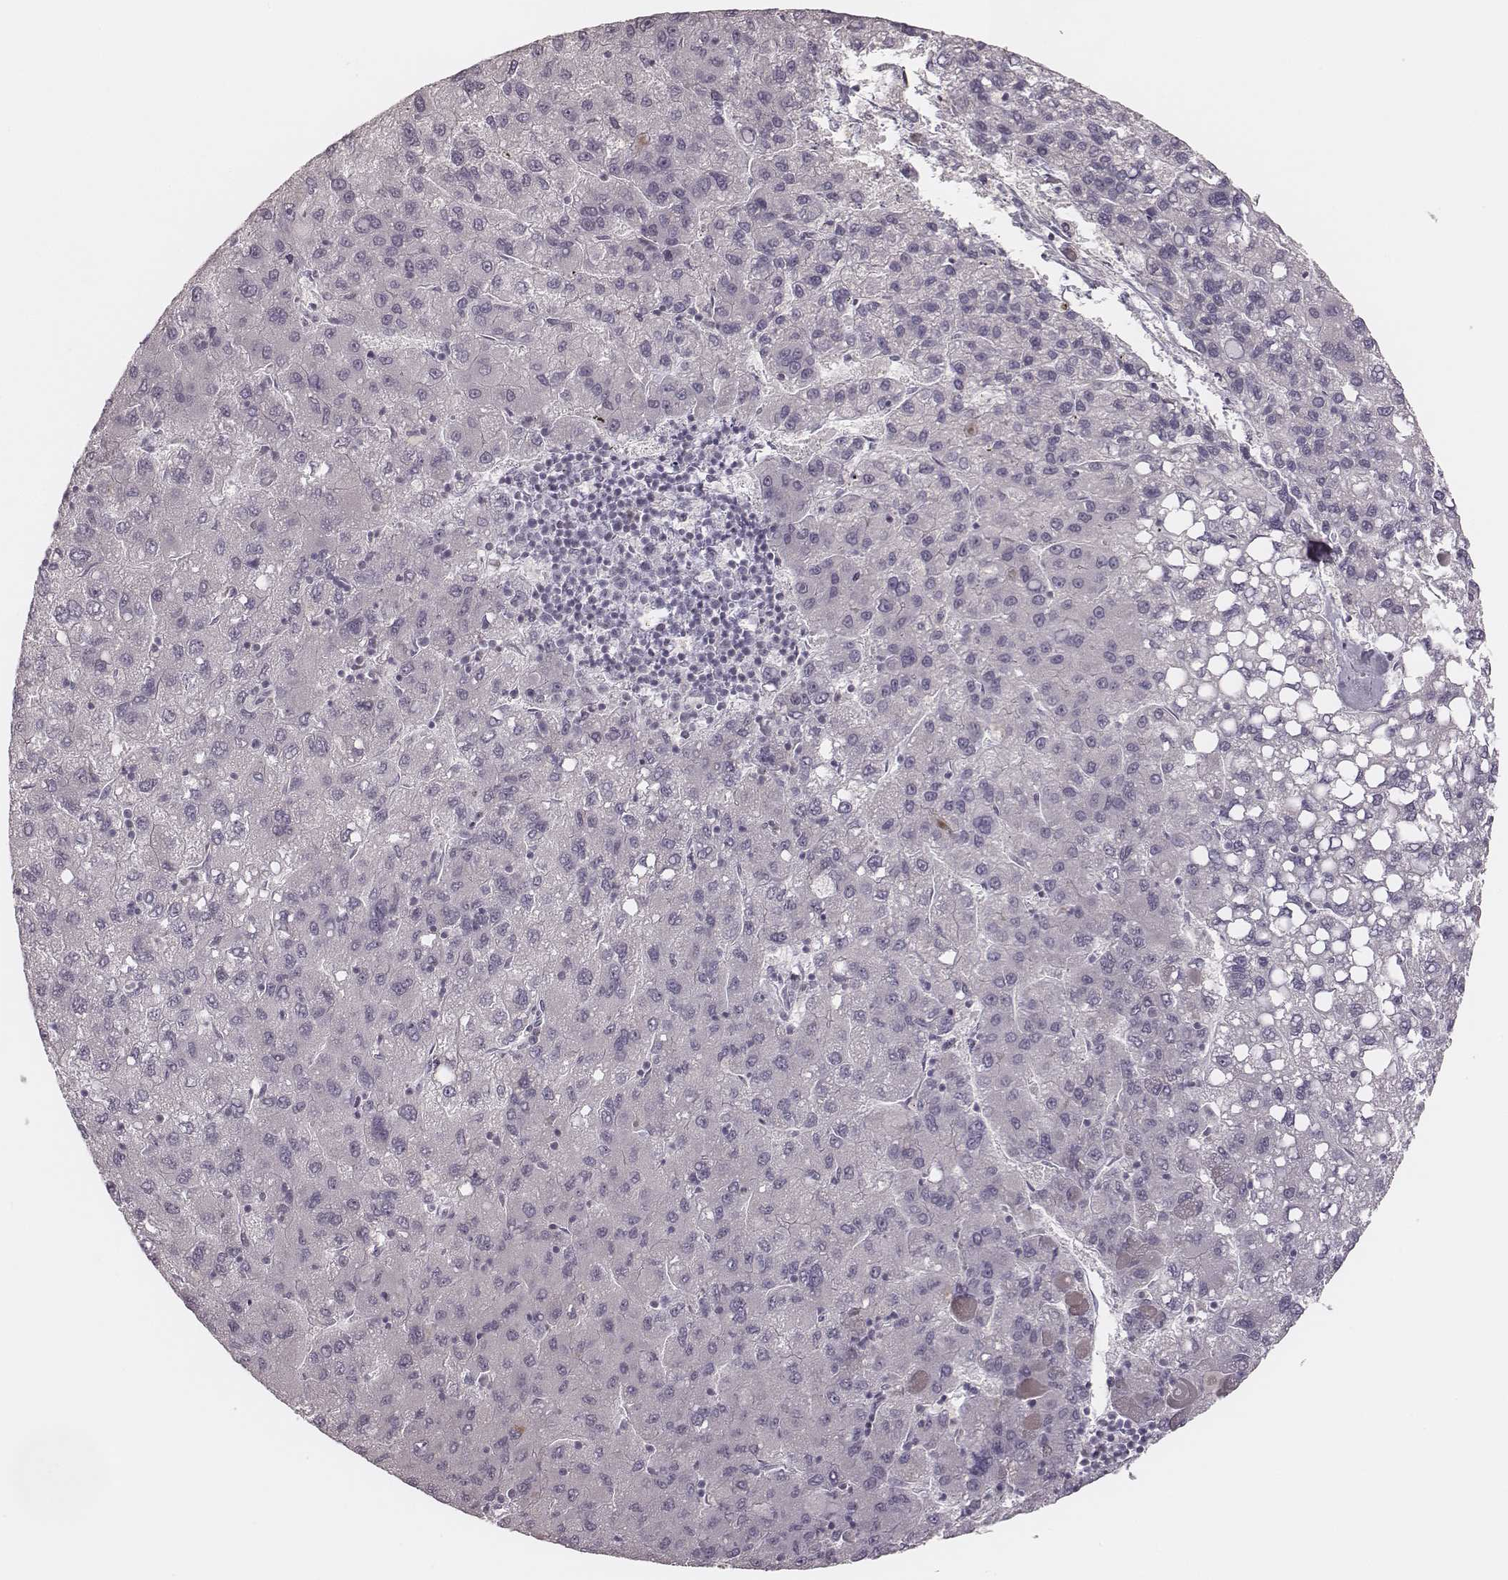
{"staining": {"intensity": "negative", "quantity": "none", "location": "none"}, "tissue": "liver cancer", "cell_type": "Tumor cells", "image_type": "cancer", "snomed": [{"axis": "morphology", "description": "Carcinoma, Hepatocellular, NOS"}, {"axis": "topography", "description": "Liver"}], "caption": "Immunohistochemical staining of liver hepatocellular carcinoma shows no significant positivity in tumor cells. (Stains: DAB (3,3'-diaminobenzidine) IHC with hematoxylin counter stain, Microscopy: brightfield microscopy at high magnification).", "gene": "MSX1", "patient": {"sex": "female", "age": 82}}